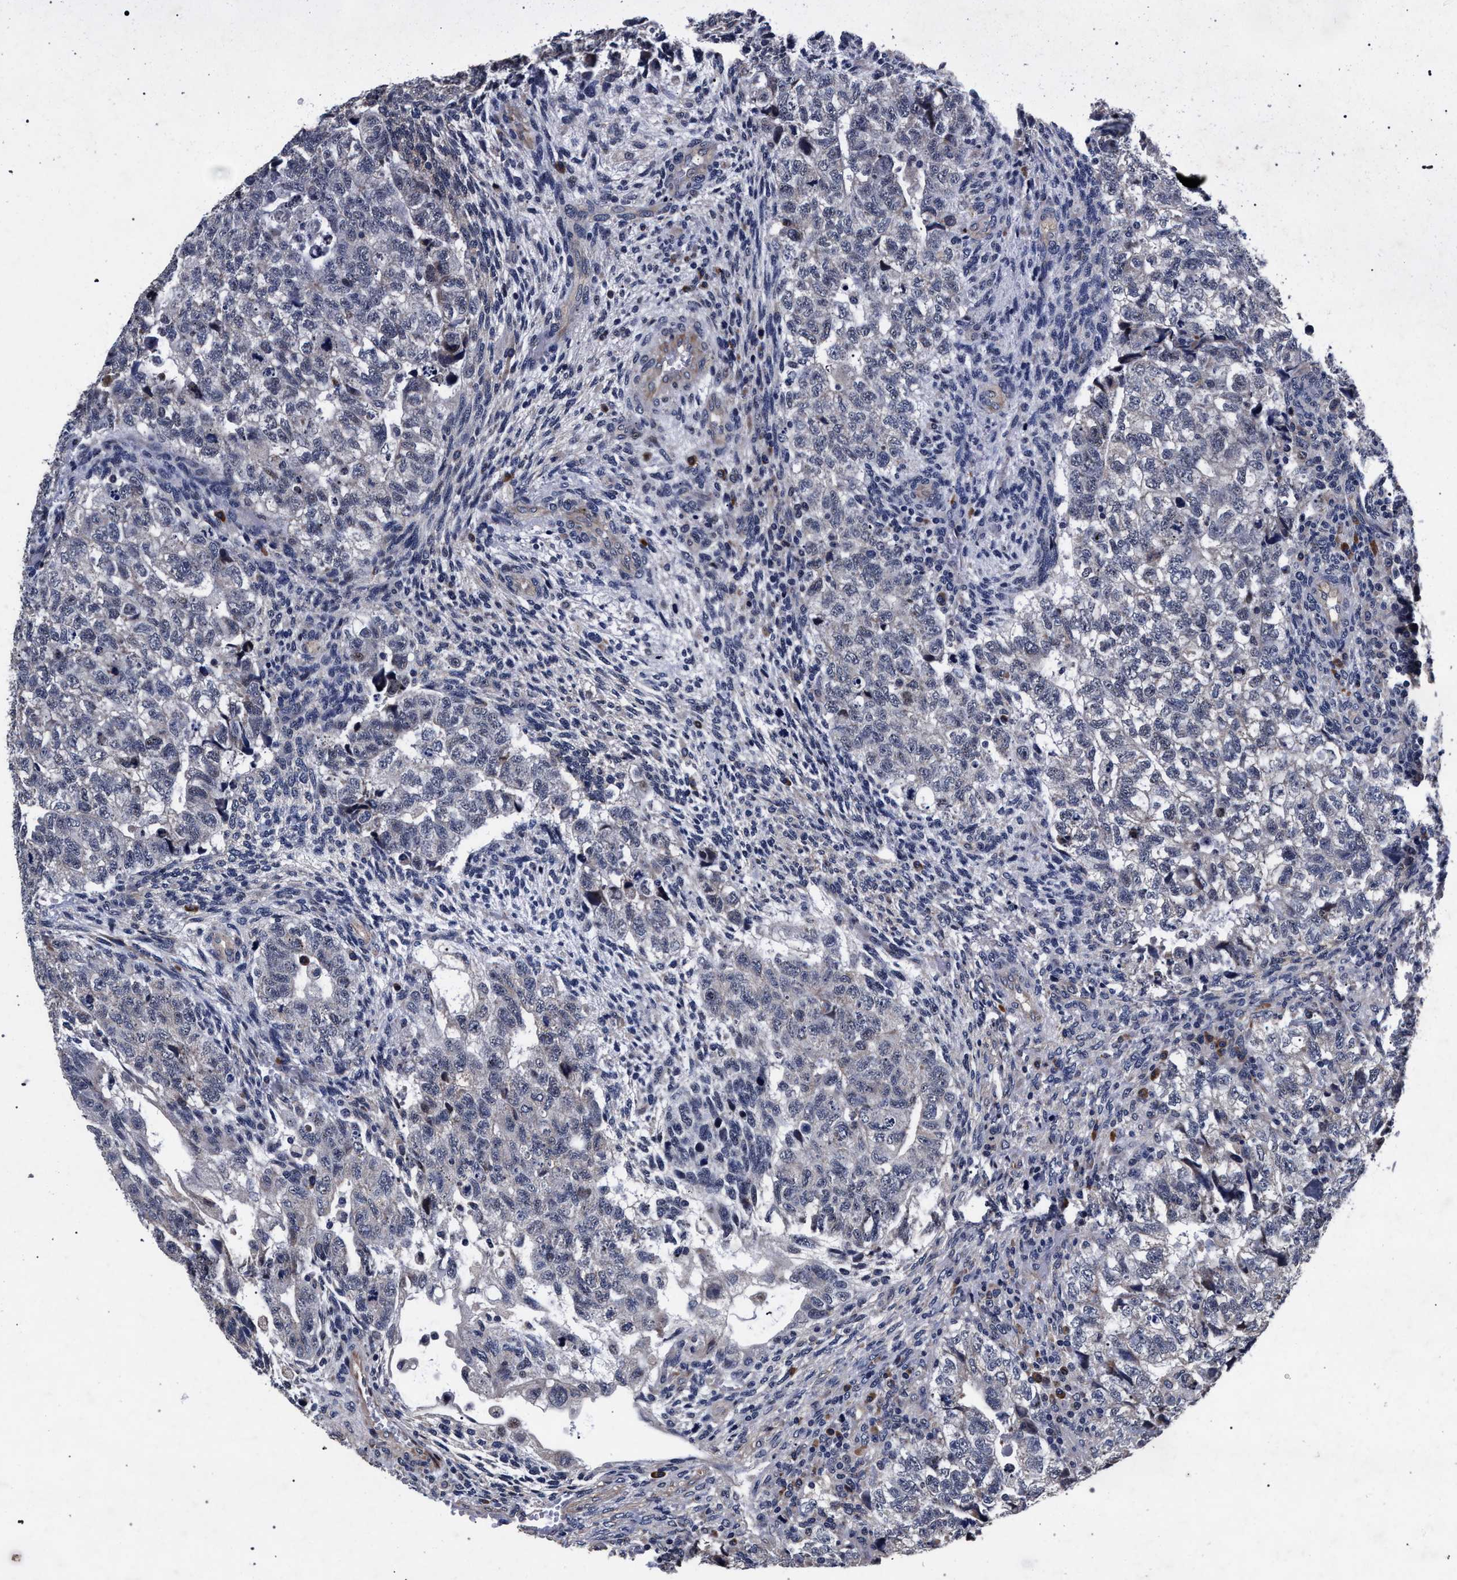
{"staining": {"intensity": "negative", "quantity": "none", "location": "none"}, "tissue": "testis cancer", "cell_type": "Tumor cells", "image_type": "cancer", "snomed": [{"axis": "morphology", "description": "Carcinoma, Embryonal, NOS"}, {"axis": "topography", "description": "Testis"}], "caption": "Micrograph shows no significant protein positivity in tumor cells of testis embryonal carcinoma.", "gene": "CFAP95", "patient": {"sex": "male", "age": 36}}